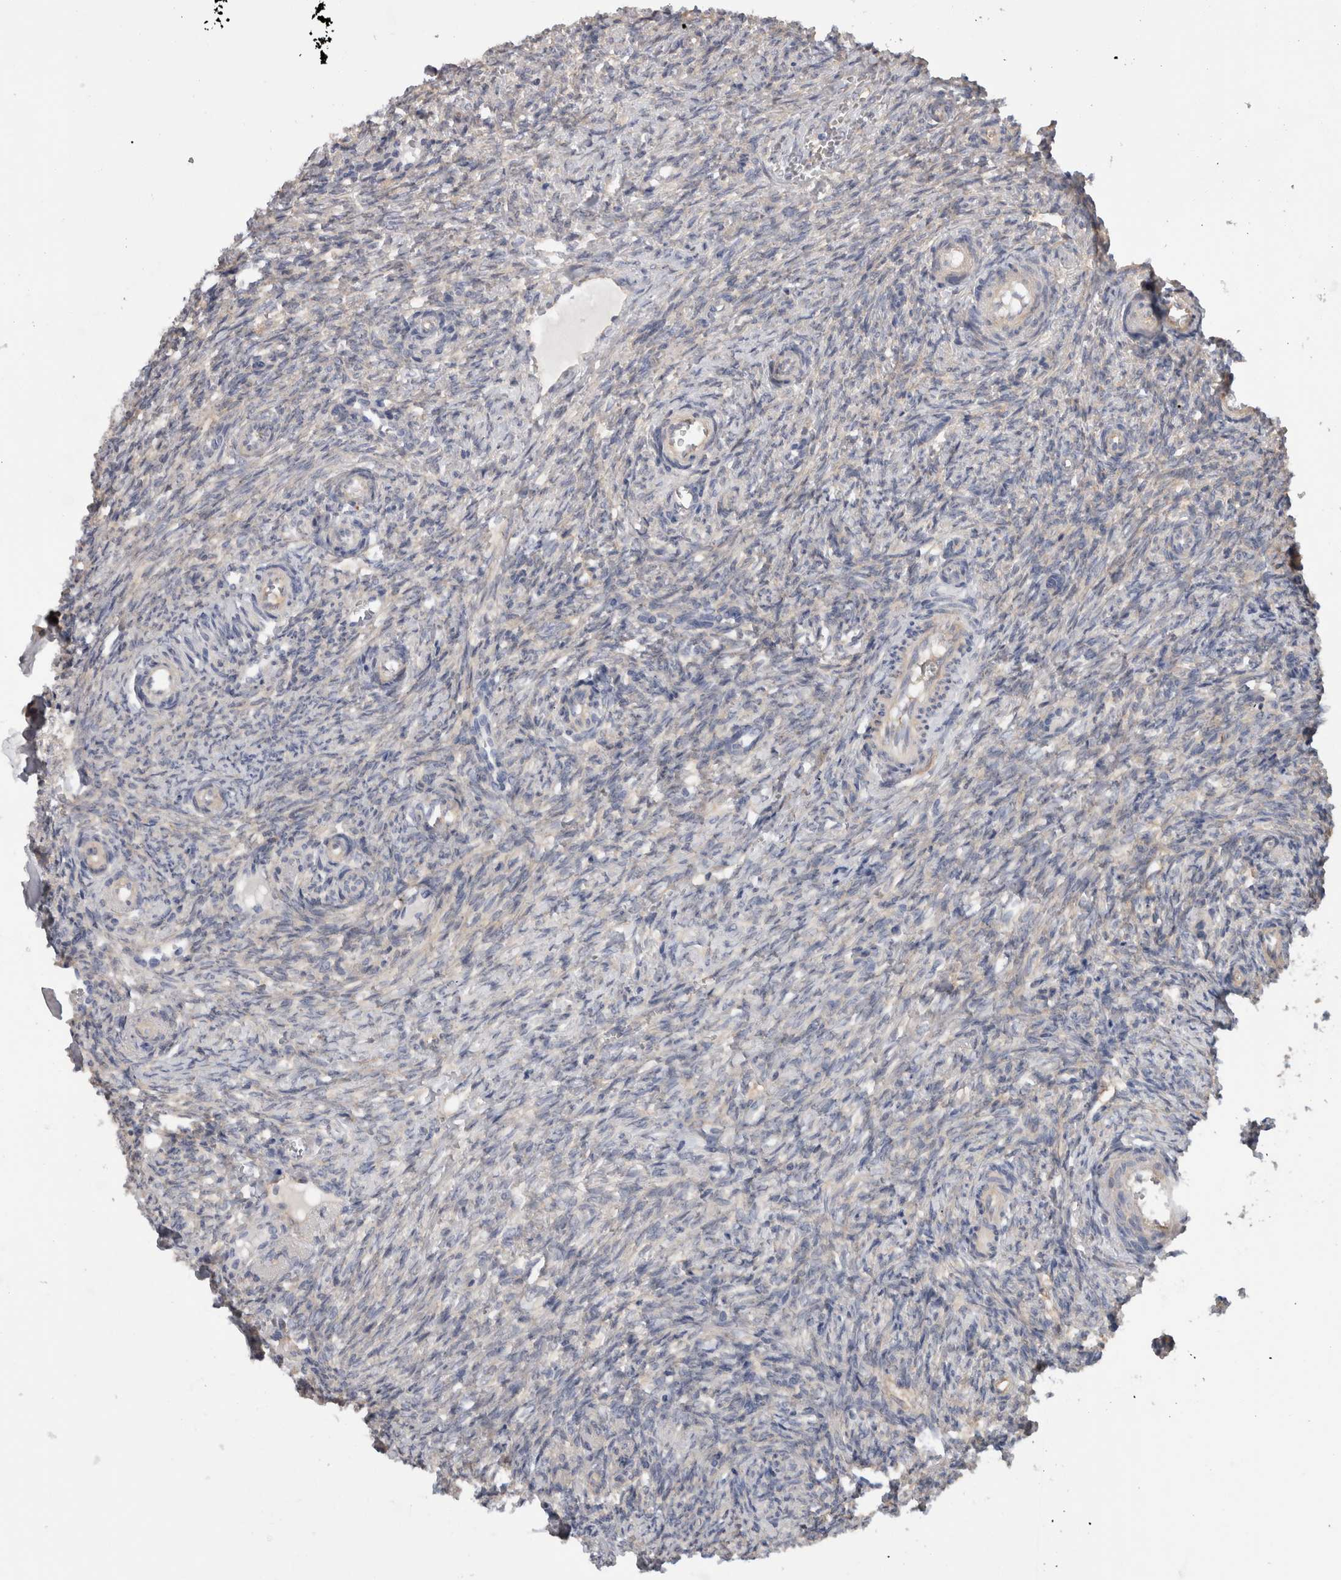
{"staining": {"intensity": "negative", "quantity": "none", "location": "none"}, "tissue": "ovary", "cell_type": "Follicle cells", "image_type": "normal", "snomed": [{"axis": "morphology", "description": "Normal tissue, NOS"}, {"axis": "topography", "description": "Ovary"}], "caption": "DAB immunohistochemical staining of normal human ovary shows no significant staining in follicle cells. Brightfield microscopy of immunohistochemistry stained with DAB (3,3'-diaminobenzidine) (brown) and hematoxylin (blue), captured at high magnification.", "gene": "SCRN1", "patient": {"sex": "female", "age": 41}}